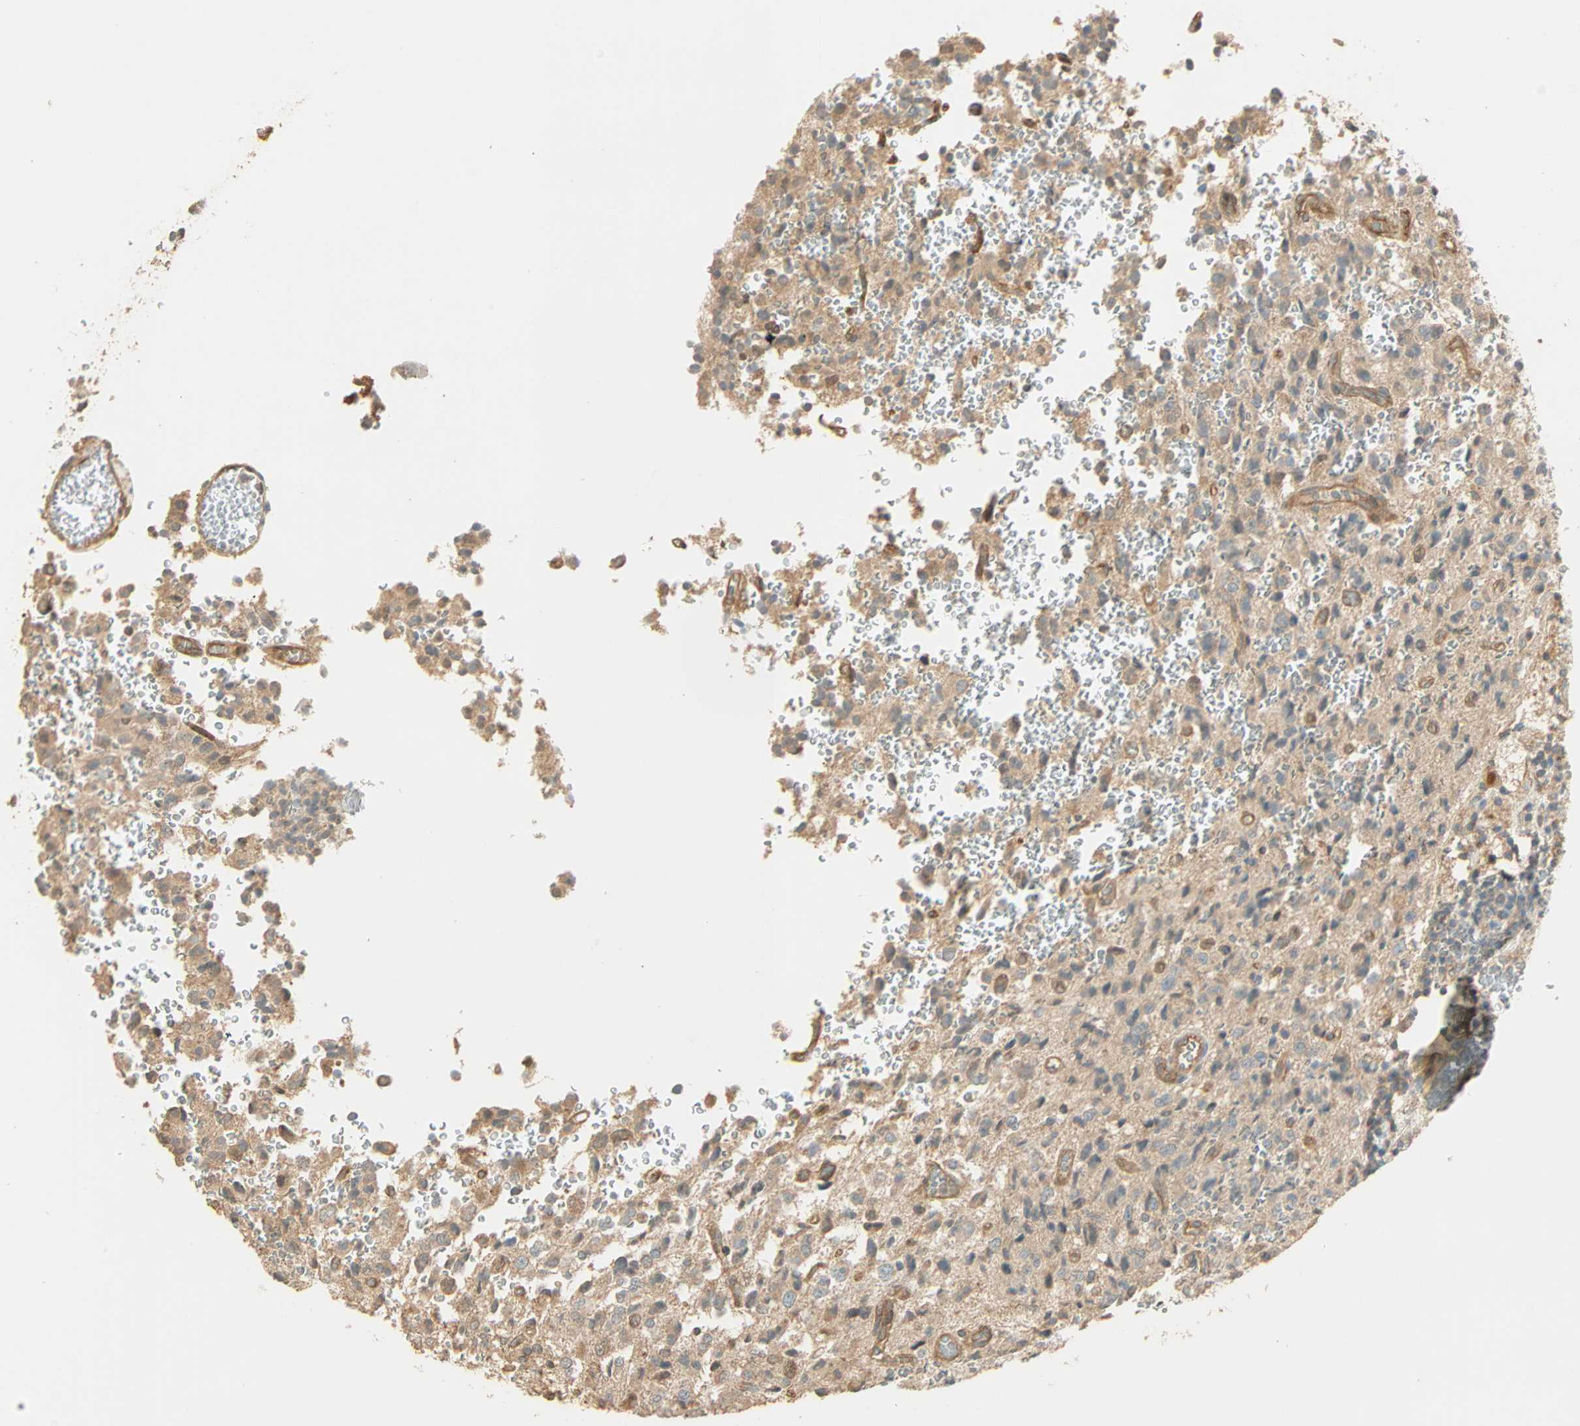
{"staining": {"intensity": "negative", "quantity": "none", "location": "none"}, "tissue": "glioma", "cell_type": "Tumor cells", "image_type": "cancer", "snomed": [{"axis": "morphology", "description": "Glioma, malignant, High grade"}, {"axis": "topography", "description": "pancreas cauda"}], "caption": "High power microscopy image of an immunohistochemistry (IHC) photomicrograph of high-grade glioma (malignant), revealing no significant staining in tumor cells.", "gene": "GALK1", "patient": {"sex": "male", "age": 60}}